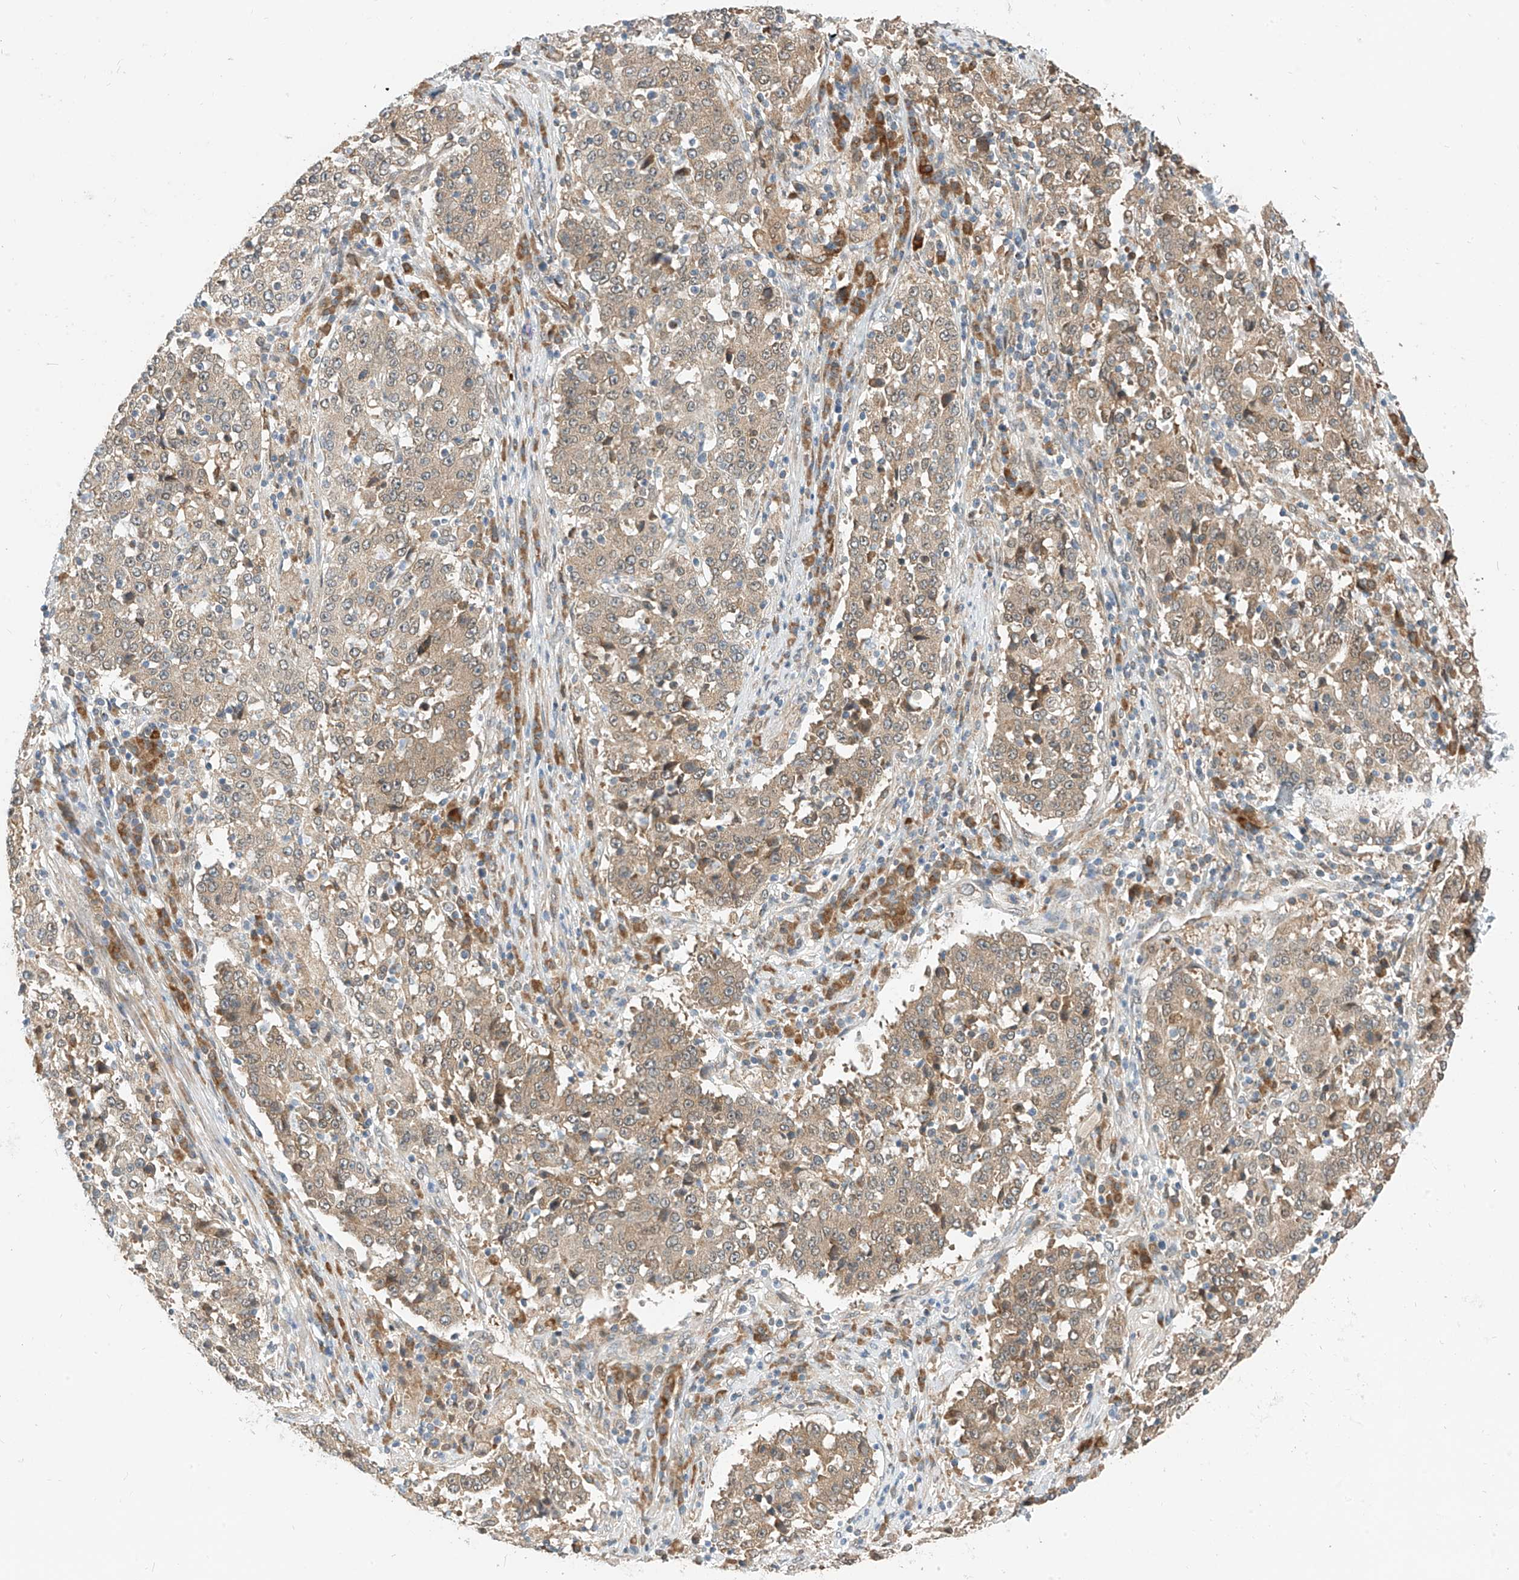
{"staining": {"intensity": "weak", "quantity": ">75%", "location": "cytoplasmic/membranous"}, "tissue": "stomach cancer", "cell_type": "Tumor cells", "image_type": "cancer", "snomed": [{"axis": "morphology", "description": "Adenocarcinoma, NOS"}, {"axis": "topography", "description": "Stomach"}], "caption": "Tumor cells display weak cytoplasmic/membranous staining in about >75% of cells in adenocarcinoma (stomach).", "gene": "PPA2", "patient": {"sex": "male", "age": 59}}